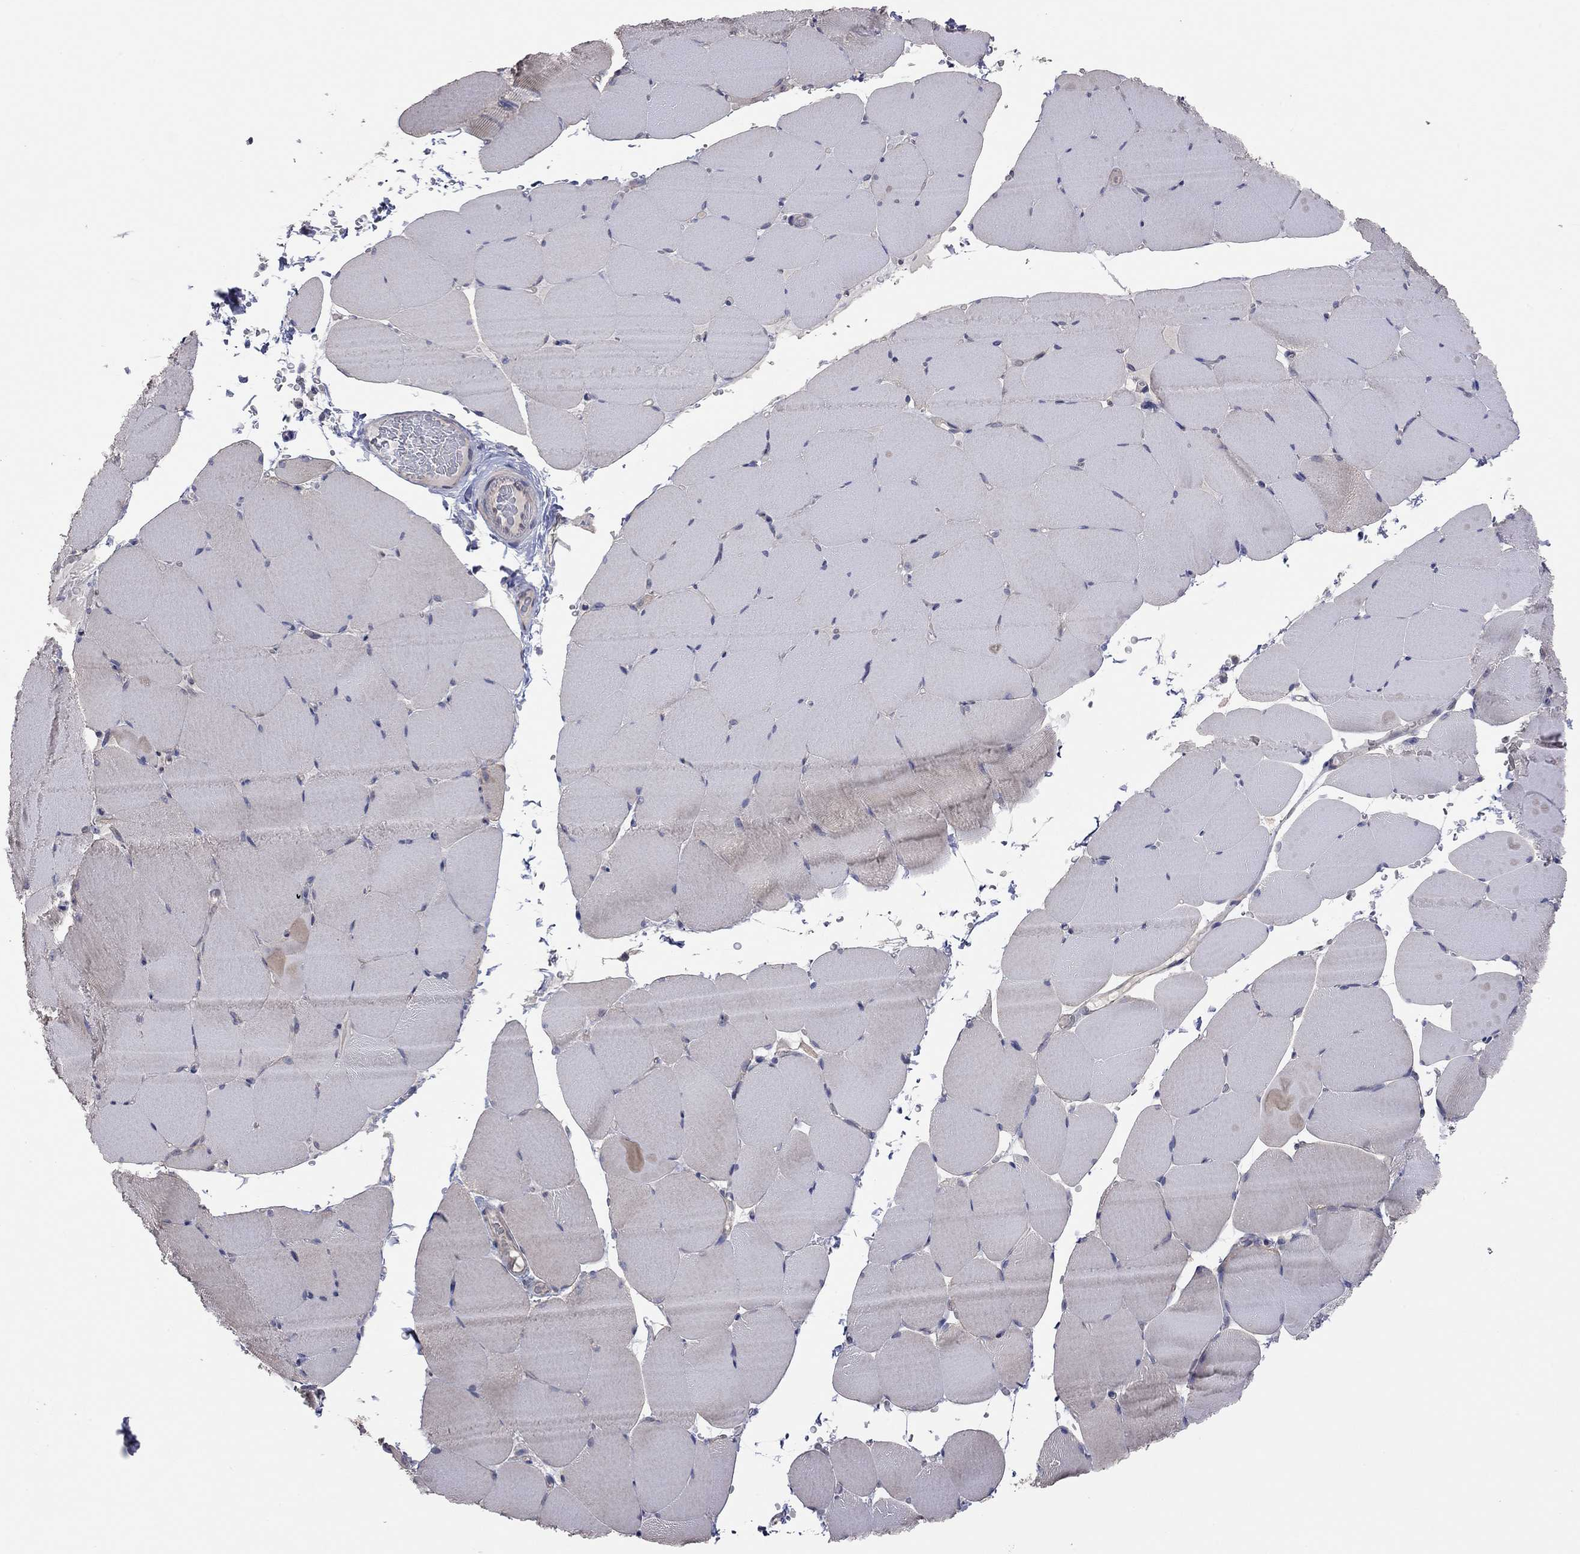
{"staining": {"intensity": "negative", "quantity": "none", "location": "none"}, "tissue": "skeletal muscle", "cell_type": "Myocytes", "image_type": "normal", "snomed": [{"axis": "morphology", "description": "Normal tissue, NOS"}, {"axis": "topography", "description": "Skeletal muscle"}], "caption": "A micrograph of skeletal muscle stained for a protein displays no brown staining in myocytes. Nuclei are stained in blue.", "gene": "KCNB1", "patient": {"sex": "female", "age": 37}}